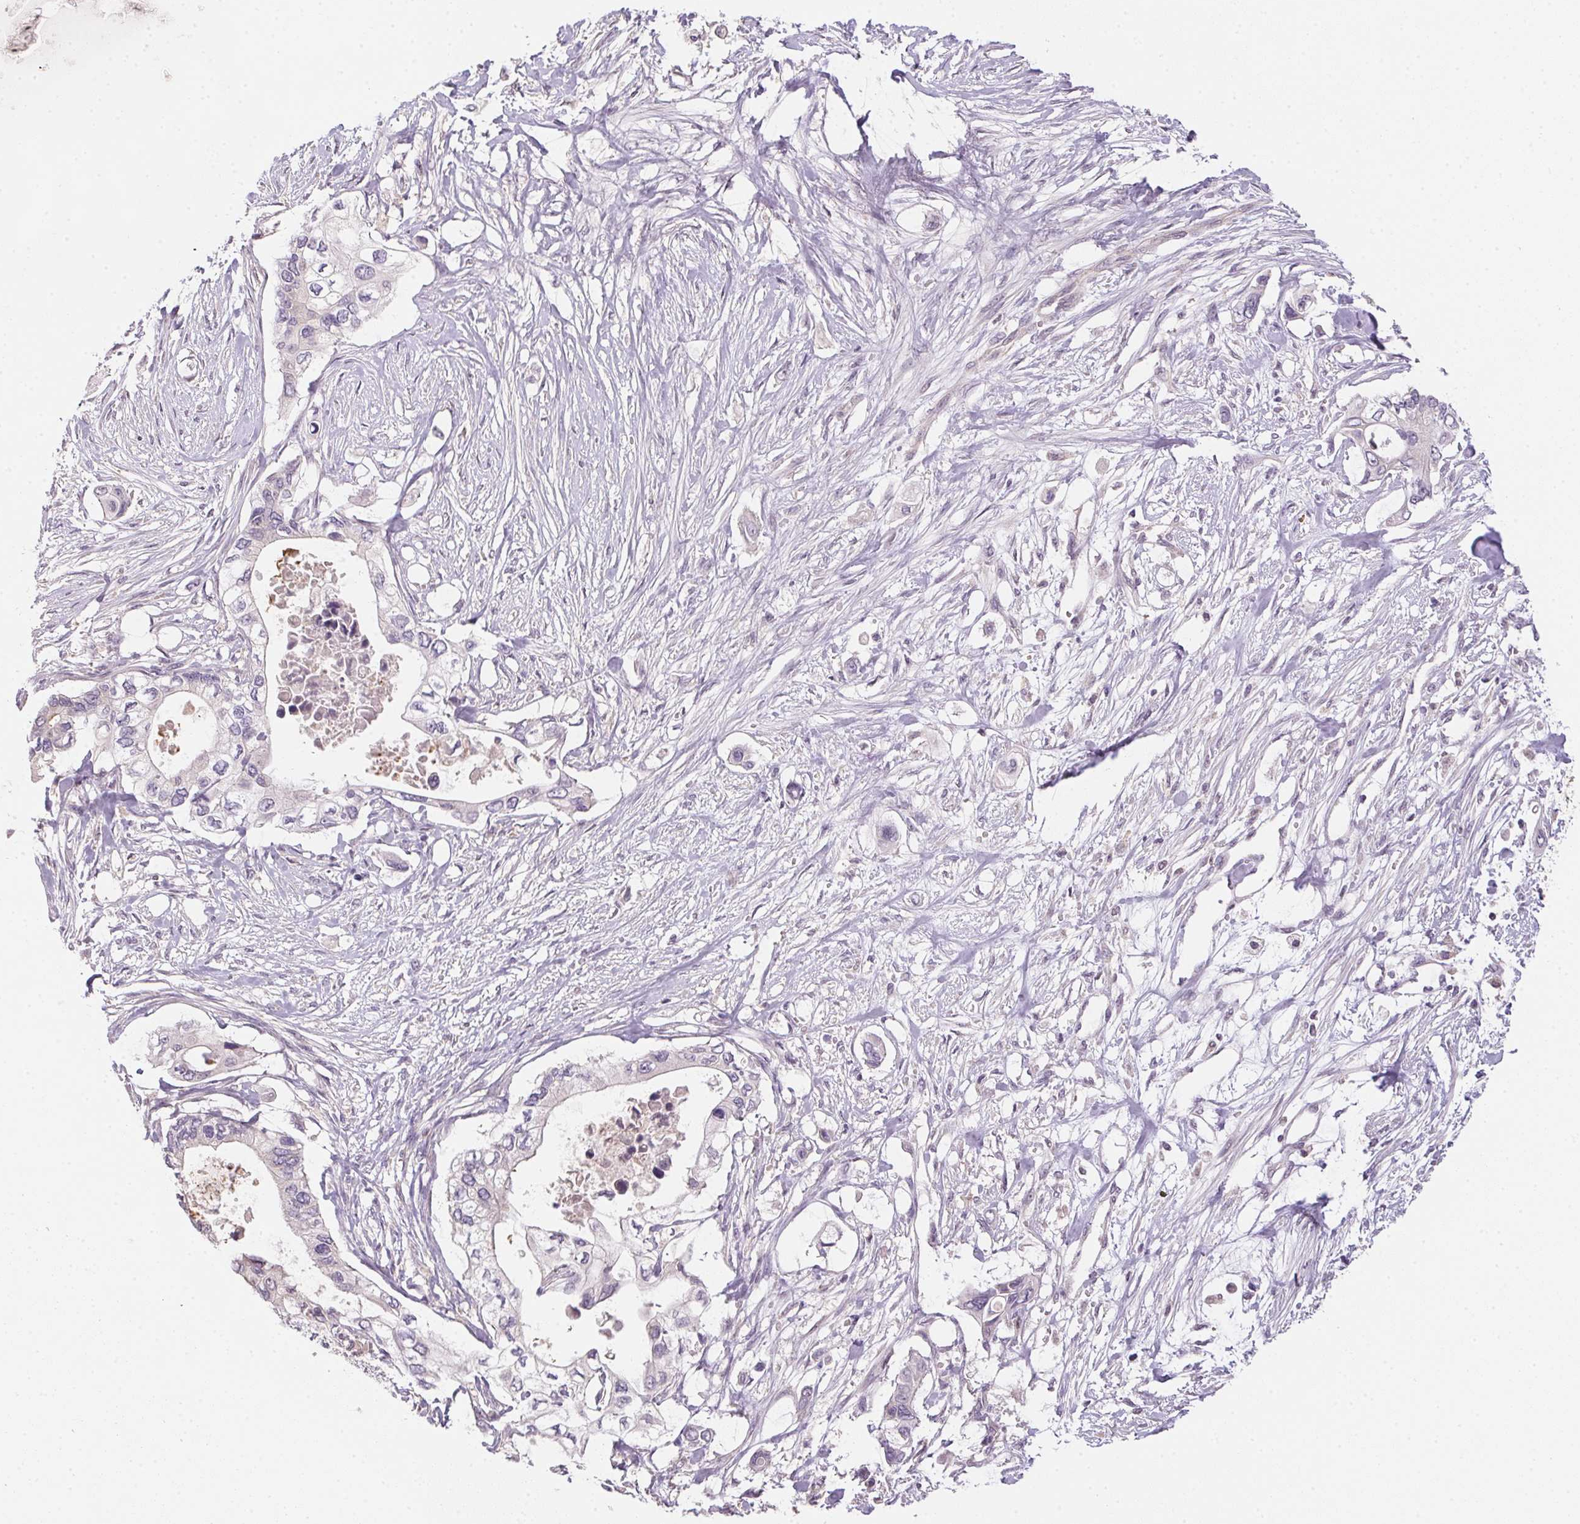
{"staining": {"intensity": "negative", "quantity": "none", "location": "none"}, "tissue": "pancreatic cancer", "cell_type": "Tumor cells", "image_type": "cancer", "snomed": [{"axis": "morphology", "description": "Adenocarcinoma, NOS"}, {"axis": "topography", "description": "Pancreas"}], "caption": "This is an immunohistochemistry image of human pancreatic adenocarcinoma. There is no expression in tumor cells.", "gene": "ALDH8A1", "patient": {"sex": "female", "age": 63}}